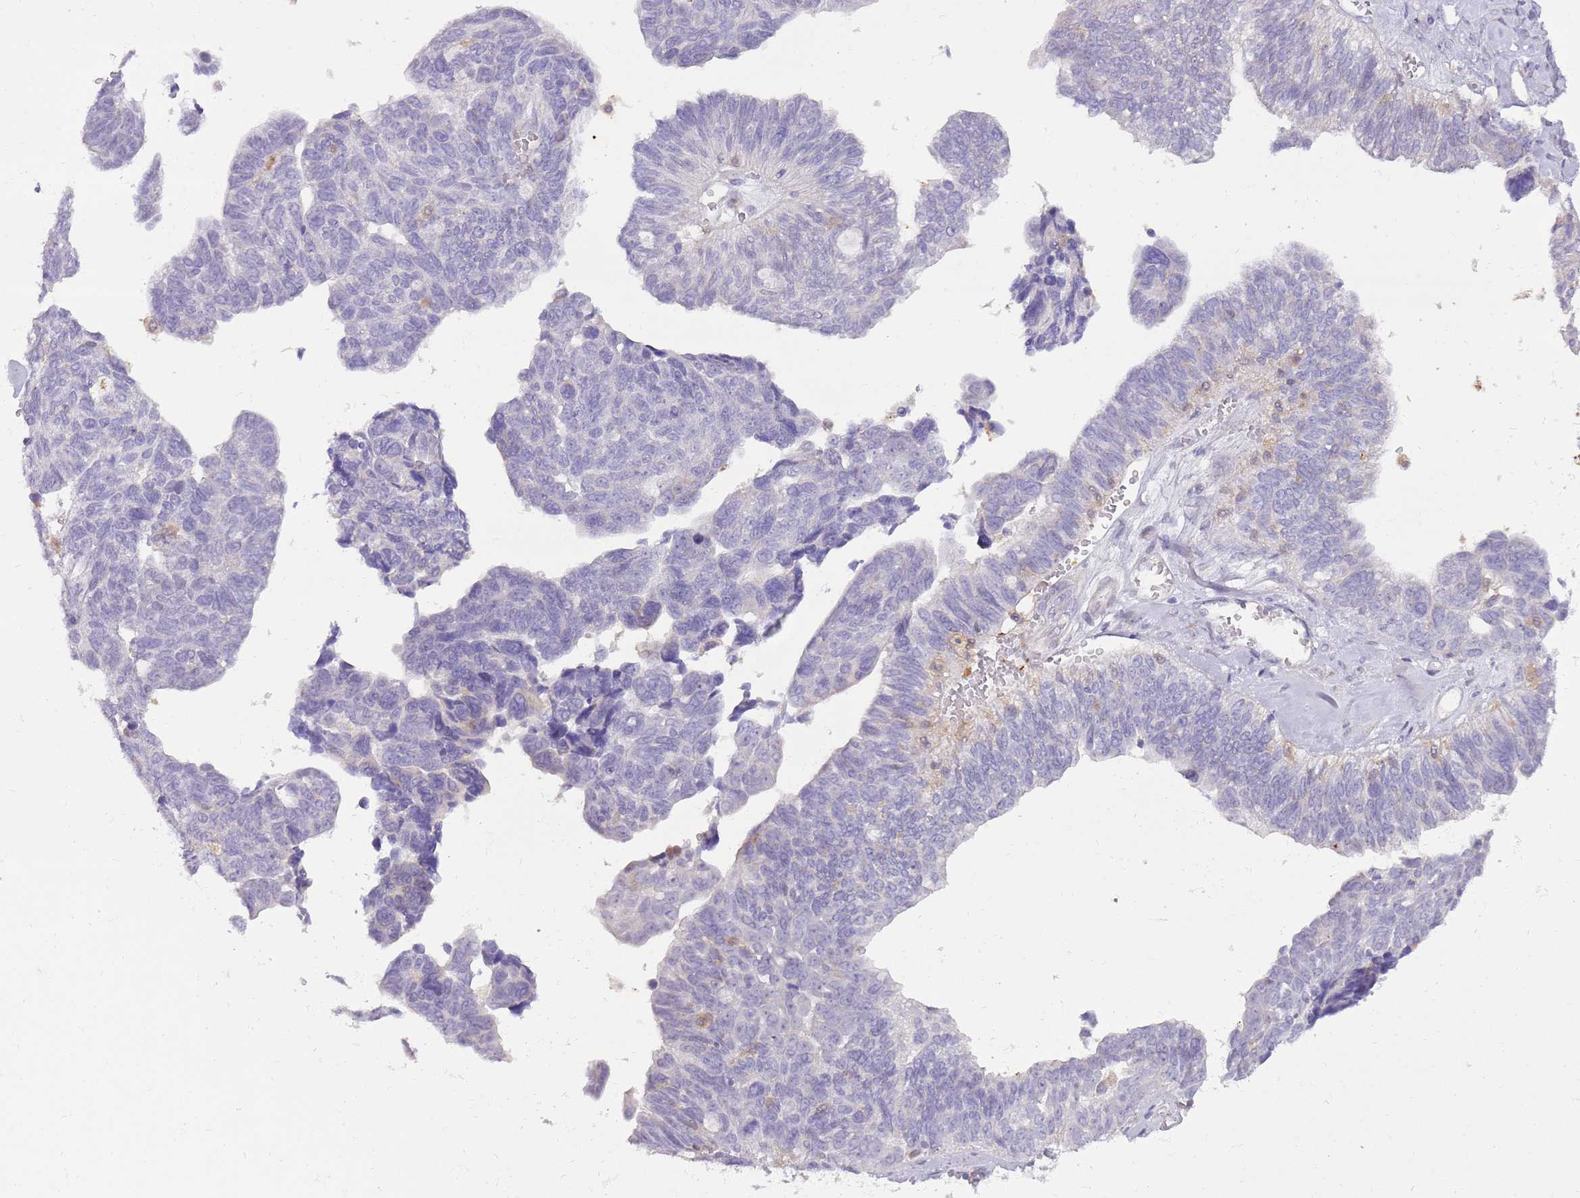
{"staining": {"intensity": "negative", "quantity": "none", "location": "none"}, "tissue": "ovarian cancer", "cell_type": "Tumor cells", "image_type": "cancer", "snomed": [{"axis": "morphology", "description": "Cystadenocarcinoma, serous, NOS"}, {"axis": "topography", "description": "Ovary"}], "caption": "Tumor cells are negative for brown protein staining in ovarian cancer. Brightfield microscopy of immunohistochemistry stained with DAB (brown) and hematoxylin (blue), captured at high magnification.", "gene": "DIPK1C", "patient": {"sex": "female", "age": 79}}